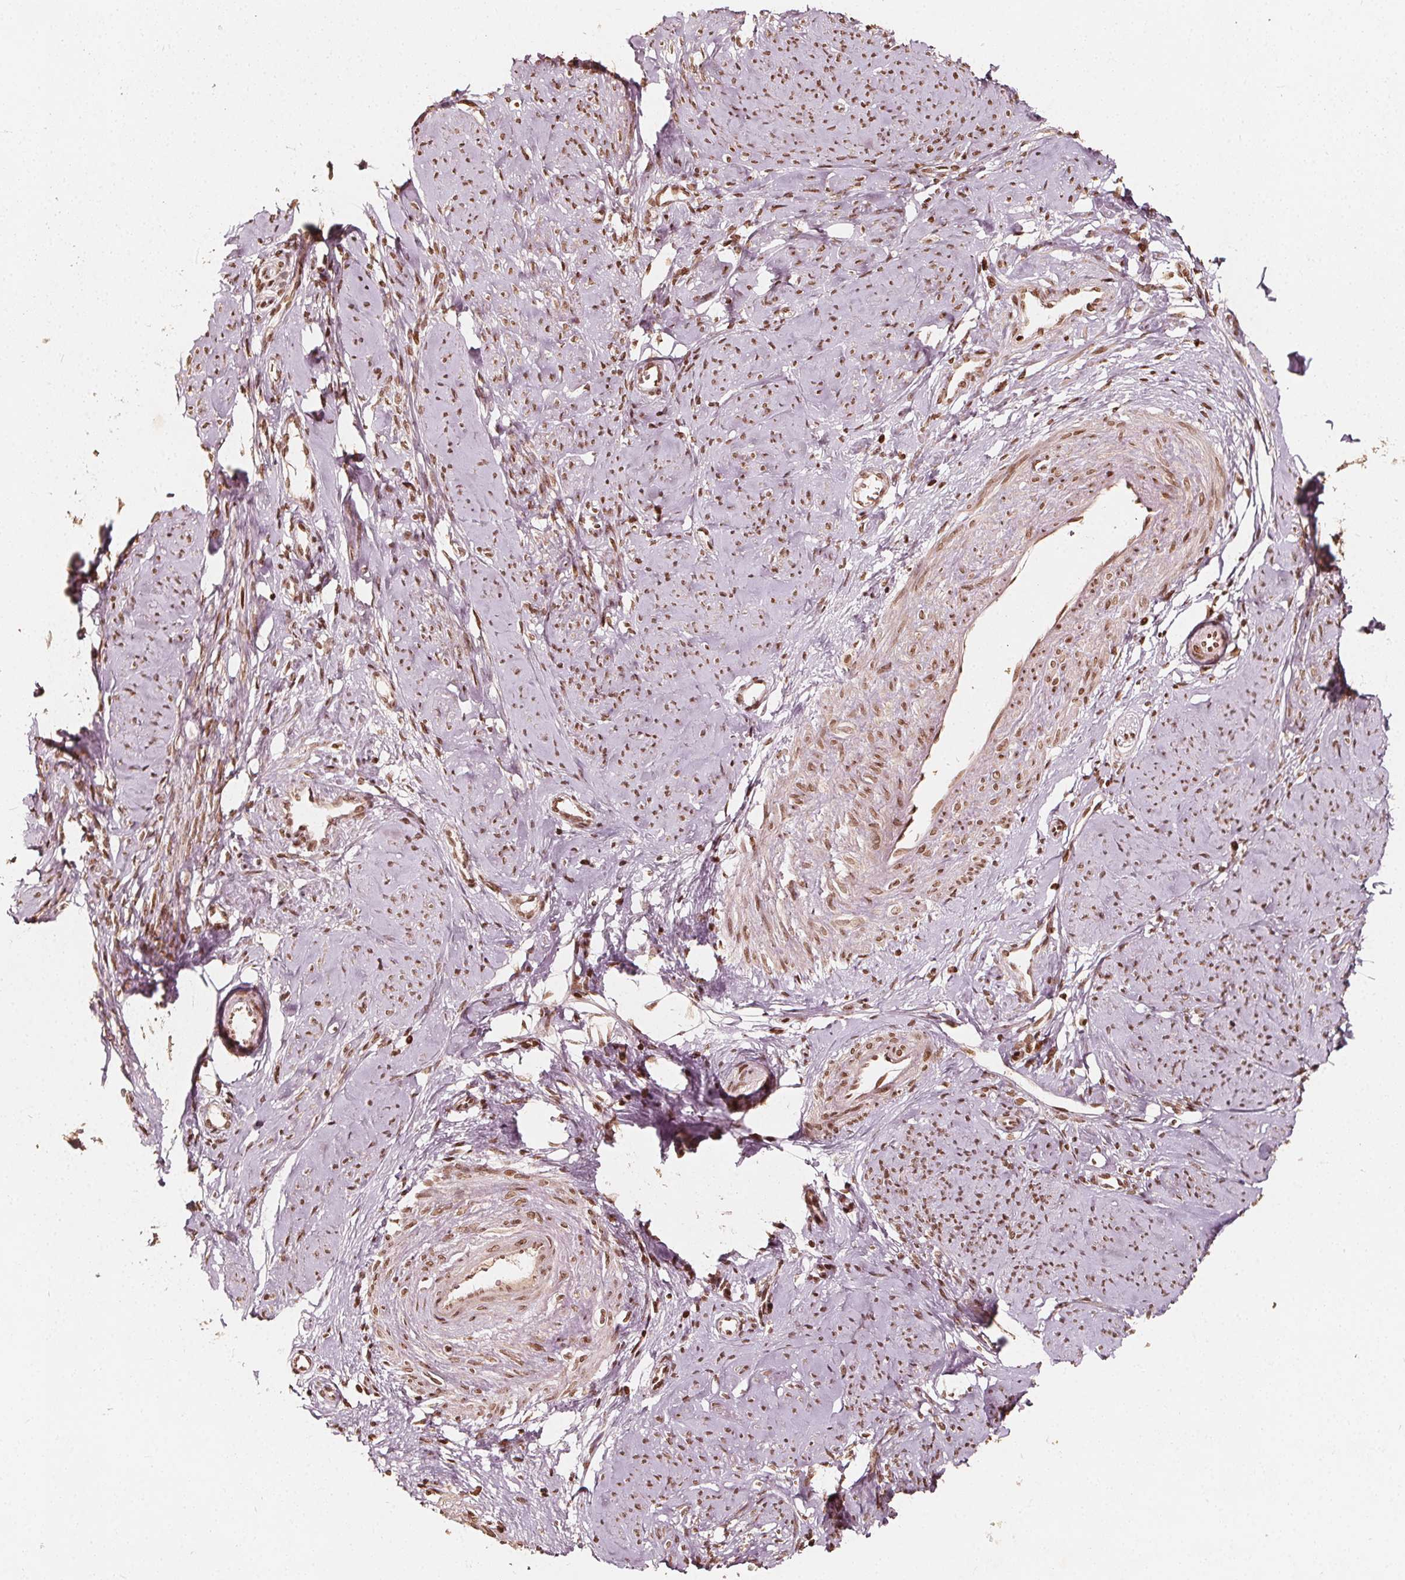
{"staining": {"intensity": "moderate", "quantity": ">75%", "location": "nuclear"}, "tissue": "smooth muscle", "cell_type": "Smooth muscle cells", "image_type": "normal", "snomed": [{"axis": "morphology", "description": "Normal tissue, NOS"}, {"axis": "topography", "description": "Smooth muscle"}], "caption": "Protein expression by immunohistochemistry (IHC) shows moderate nuclear staining in approximately >75% of smooth muscle cells in normal smooth muscle.", "gene": "H3C14", "patient": {"sex": "female", "age": 48}}